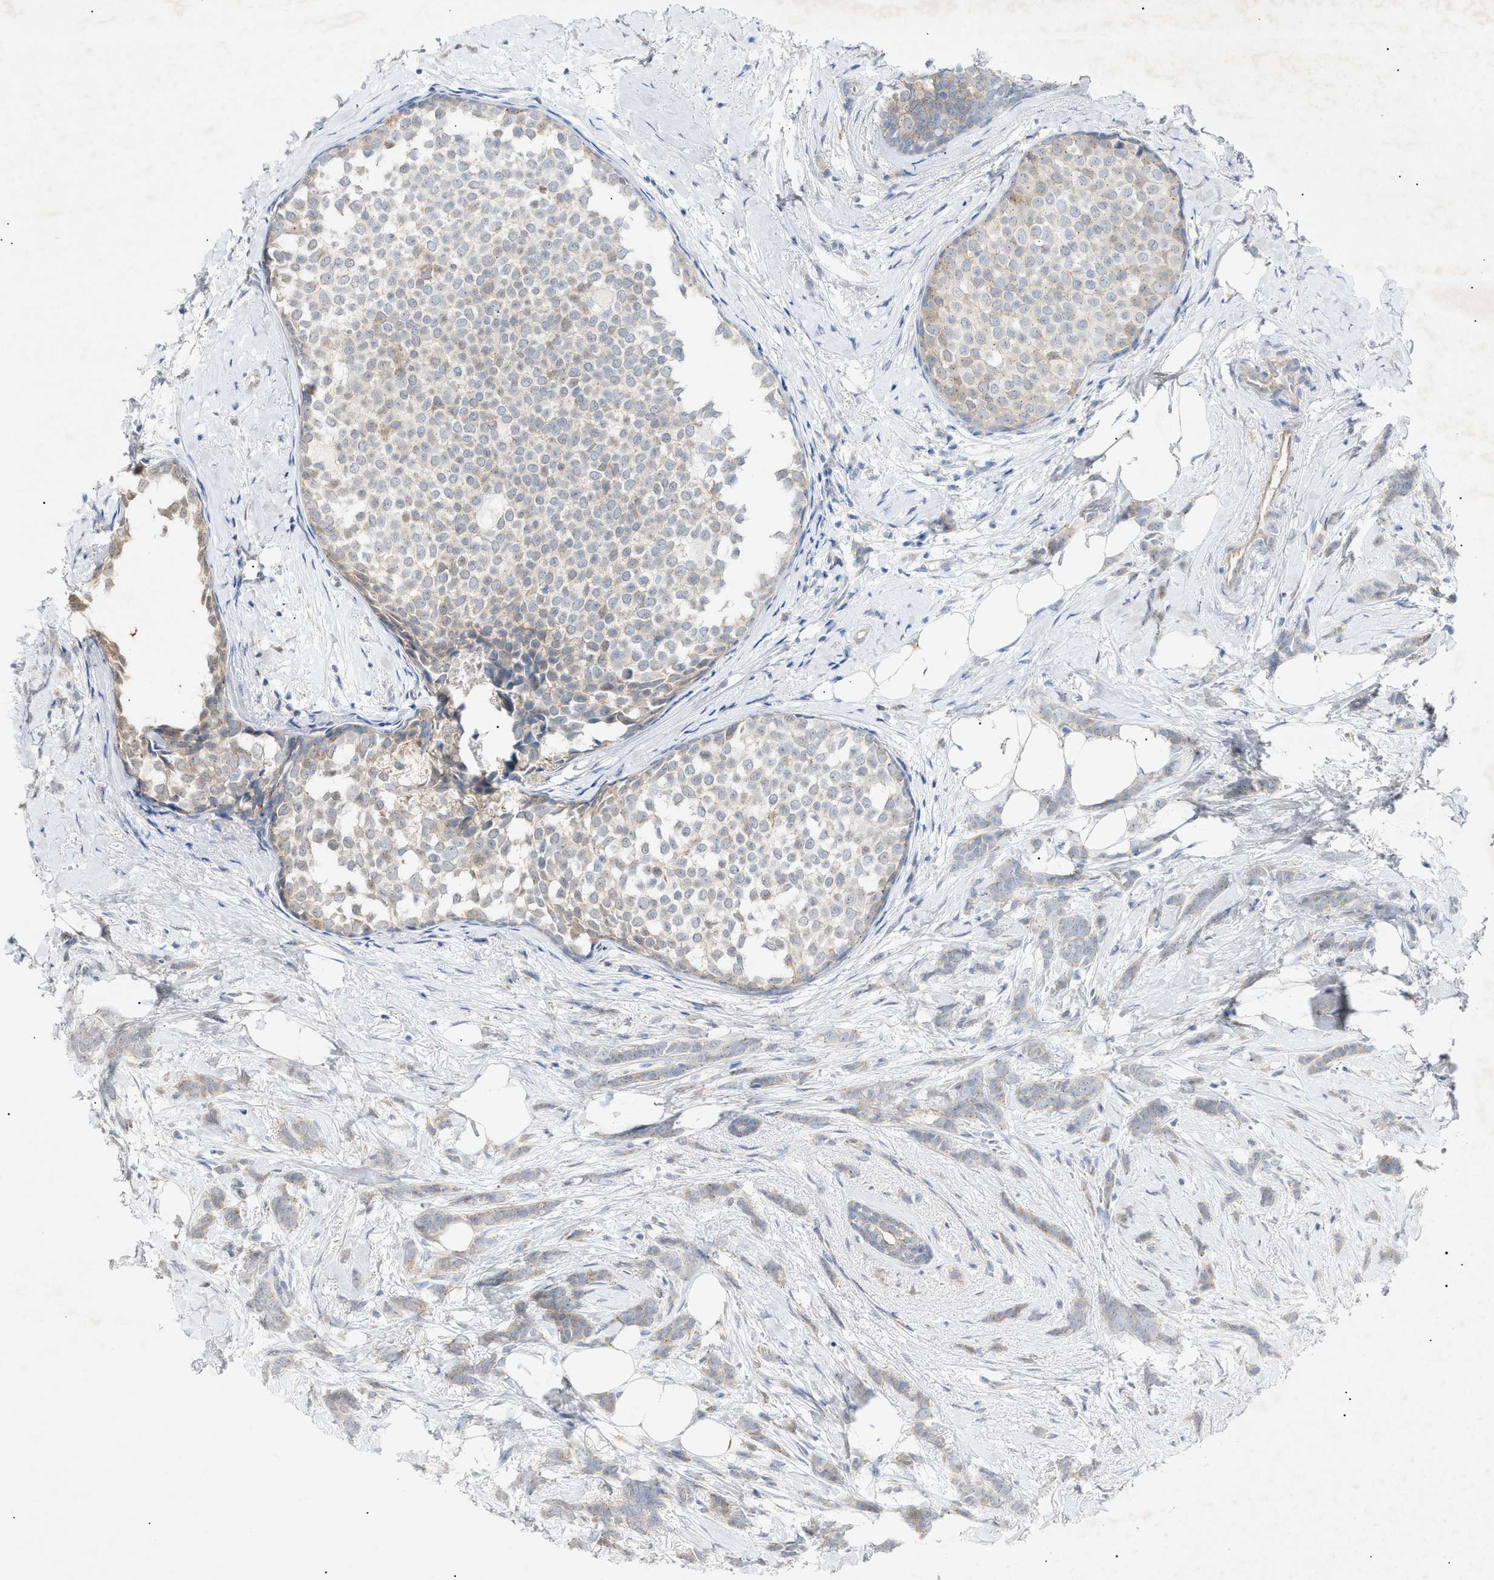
{"staining": {"intensity": "weak", "quantity": "<25%", "location": "cytoplasmic/membranous"}, "tissue": "breast cancer", "cell_type": "Tumor cells", "image_type": "cancer", "snomed": [{"axis": "morphology", "description": "Lobular carcinoma, in situ"}, {"axis": "morphology", "description": "Lobular carcinoma"}, {"axis": "topography", "description": "Breast"}], "caption": "Human breast cancer stained for a protein using IHC demonstrates no expression in tumor cells.", "gene": "SLC25A31", "patient": {"sex": "female", "age": 41}}